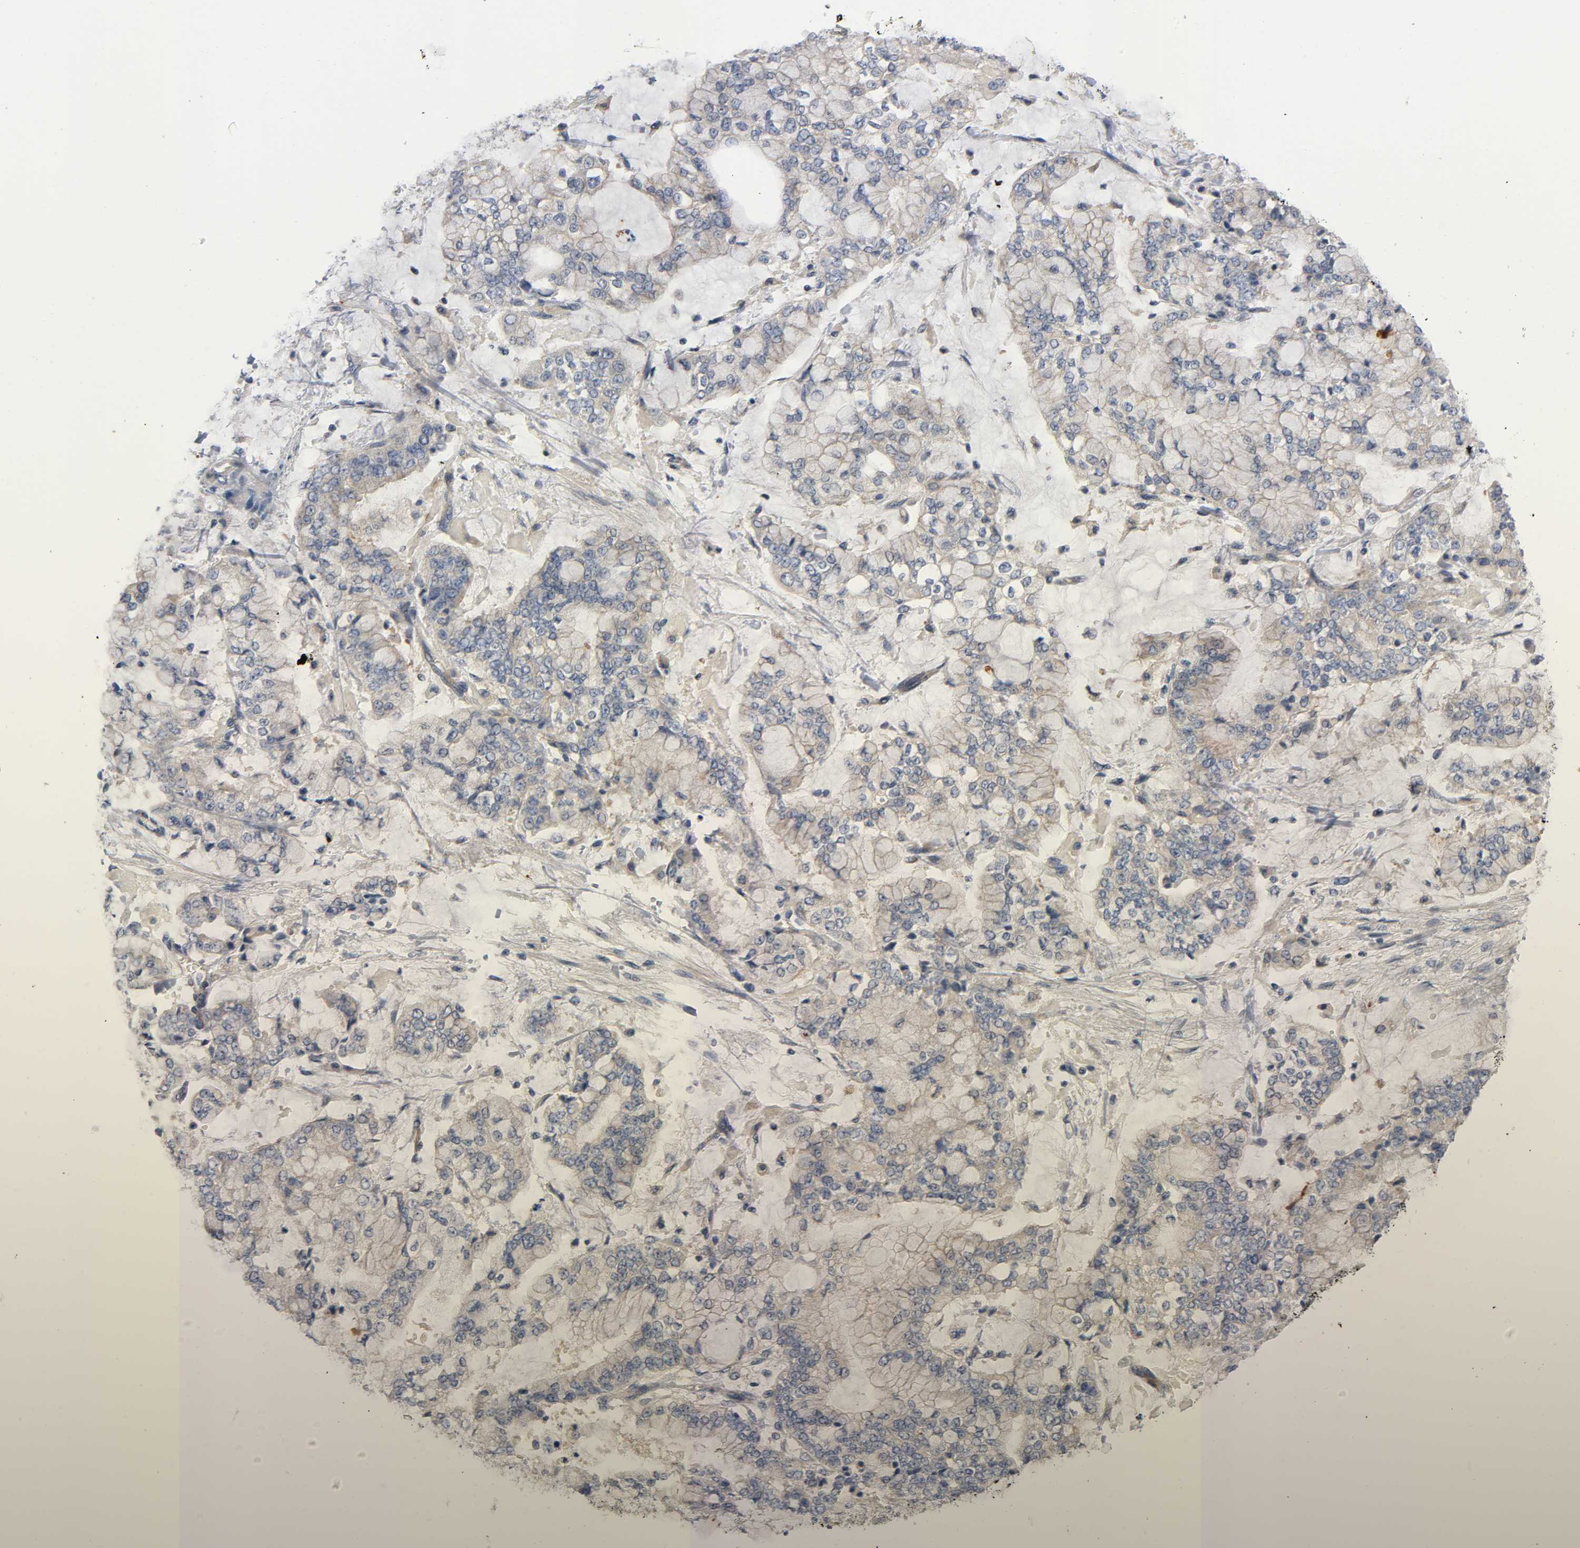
{"staining": {"intensity": "weak", "quantity": ">75%", "location": "cytoplasmic/membranous"}, "tissue": "stomach cancer", "cell_type": "Tumor cells", "image_type": "cancer", "snomed": [{"axis": "morphology", "description": "Normal tissue, NOS"}, {"axis": "morphology", "description": "Adenocarcinoma, NOS"}, {"axis": "topography", "description": "Stomach, upper"}, {"axis": "topography", "description": "Stomach"}], "caption": "Immunohistochemistry of stomach adenocarcinoma exhibits low levels of weak cytoplasmic/membranous staining in approximately >75% of tumor cells. (DAB IHC, brown staining for protein, blue staining for nuclei).", "gene": "HDAC6", "patient": {"sex": "male", "age": 76}}